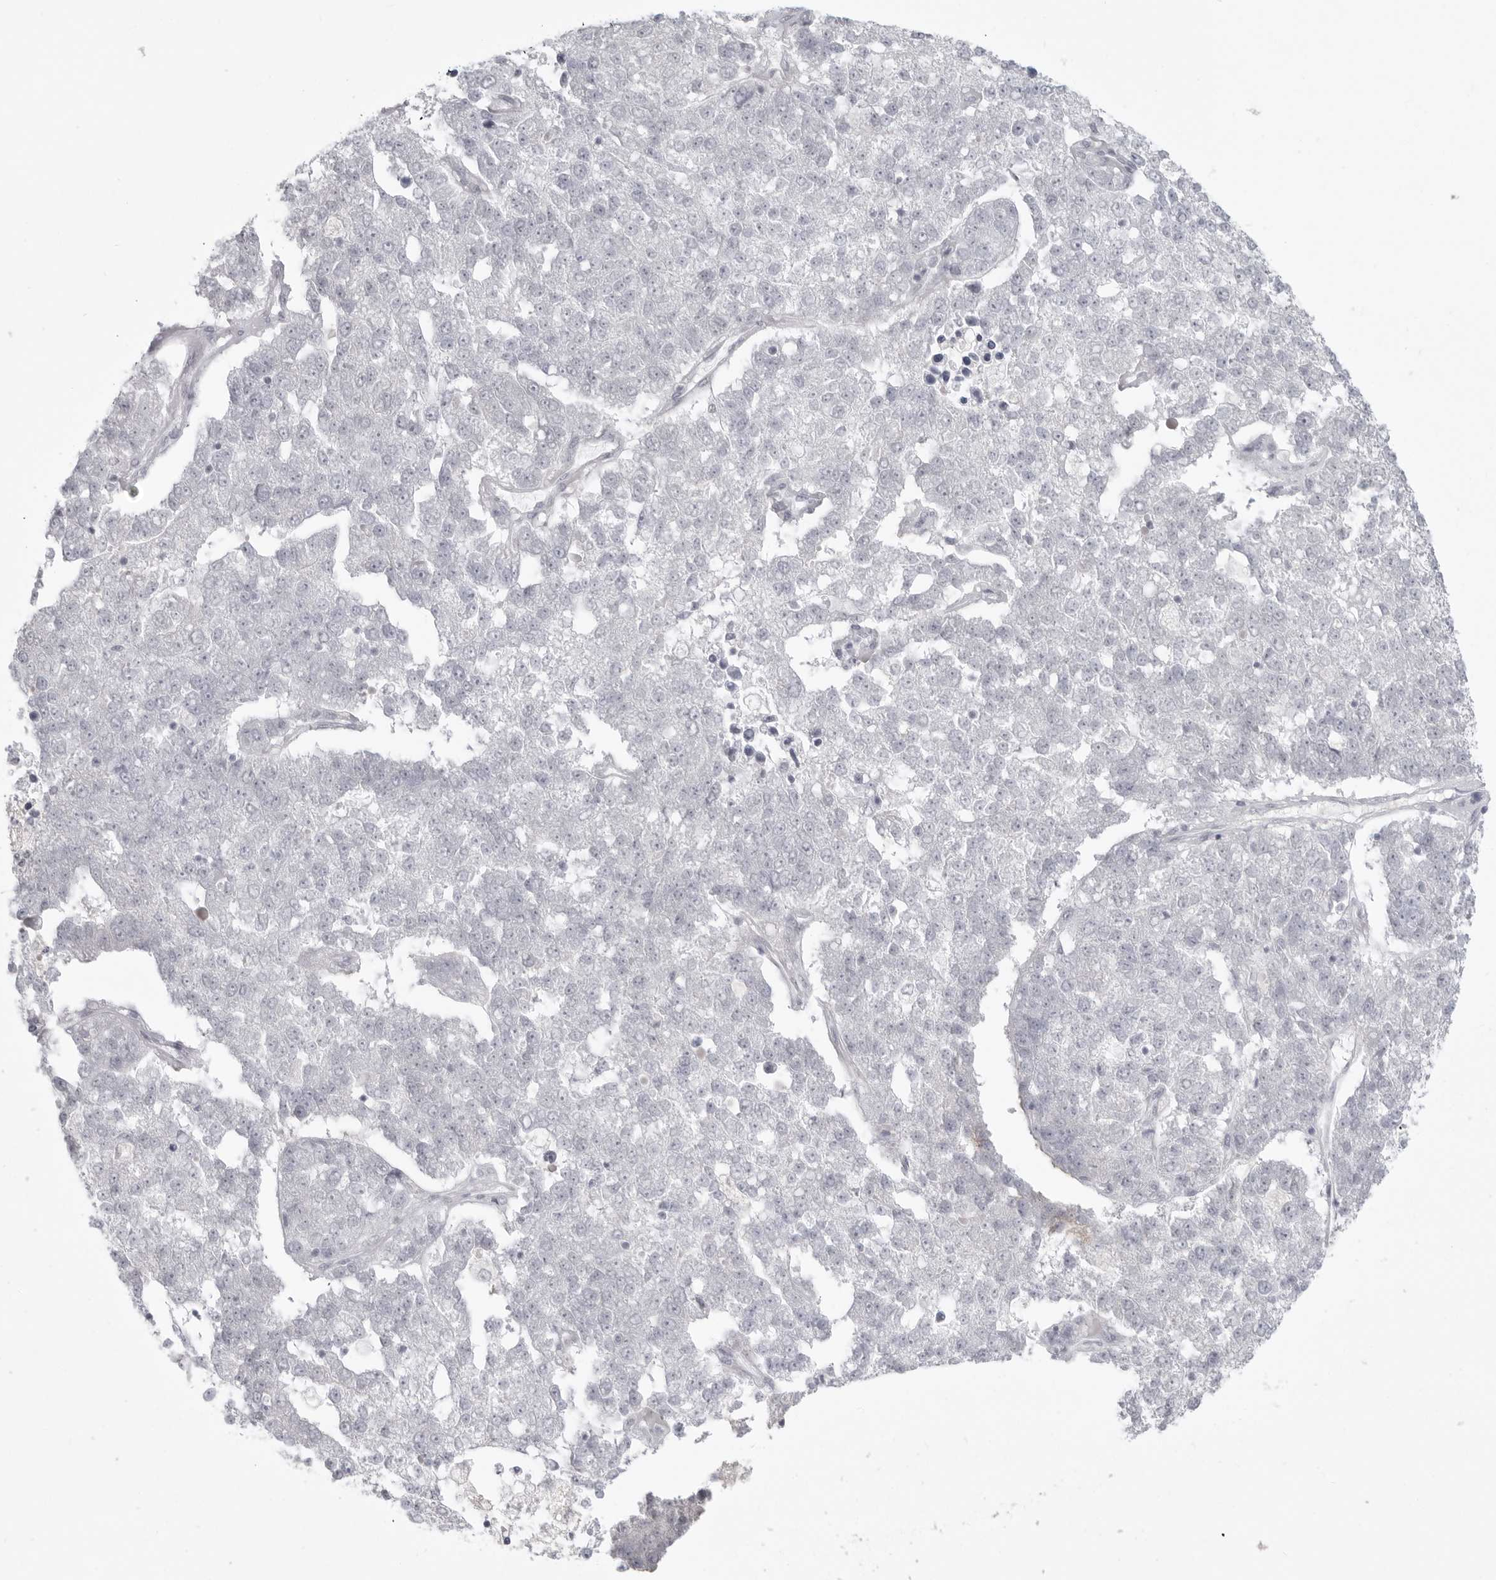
{"staining": {"intensity": "negative", "quantity": "none", "location": "none"}, "tissue": "pancreatic cancer", "cell_type": "Tumor cells", "image_type": "cancer", "snomed": [{"axis": "morphology", "description": "Adenocarcinoma, NOS"}, {"axis": "topography", "description": "Pancreas"}], "caption": "A histopathology image of human pancreatic cancer is negative for staining in tumor cells.", "gene": "TCTN3", "patient": {"sex": "female", "age": 61}}